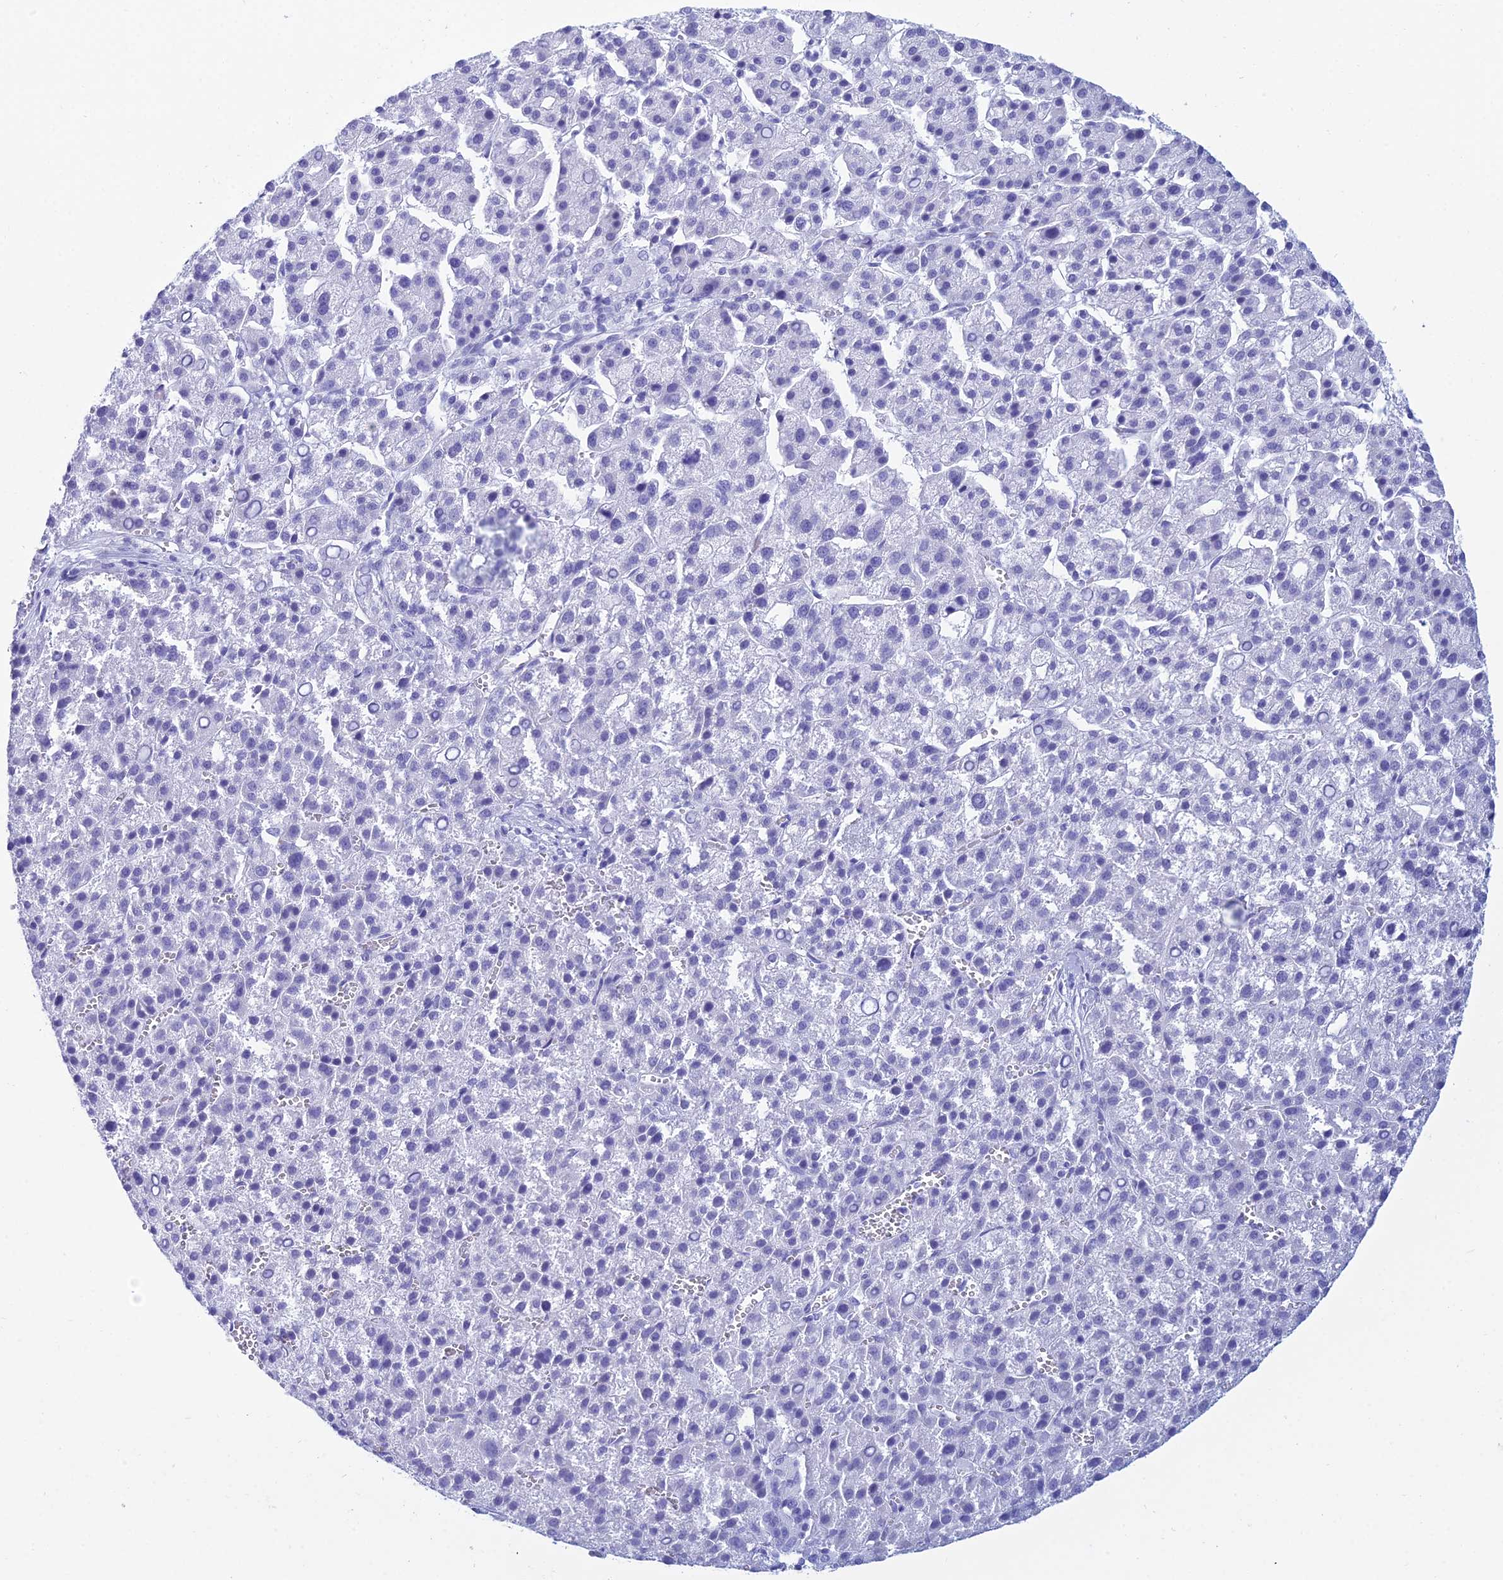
{"staining": {"intensity": "negative", "quantity": "none", "location": "none"}, "tissue": "liver cancer", "cell_type": "Tumor cells", "image_type": "cancer", "snomed": [{"axis": "morphology", "description": "Carcinoma, Hepatocellular, NOS"}, {"axis": "topography", "description": "Liver"}], "caption": "Immunohistochemical staining of human hepatocellular carcinoma (liver) reveals no significant expression in tumor cells.", "gene": "PATE4", "patient": {"sex": "female", "age": 58}}